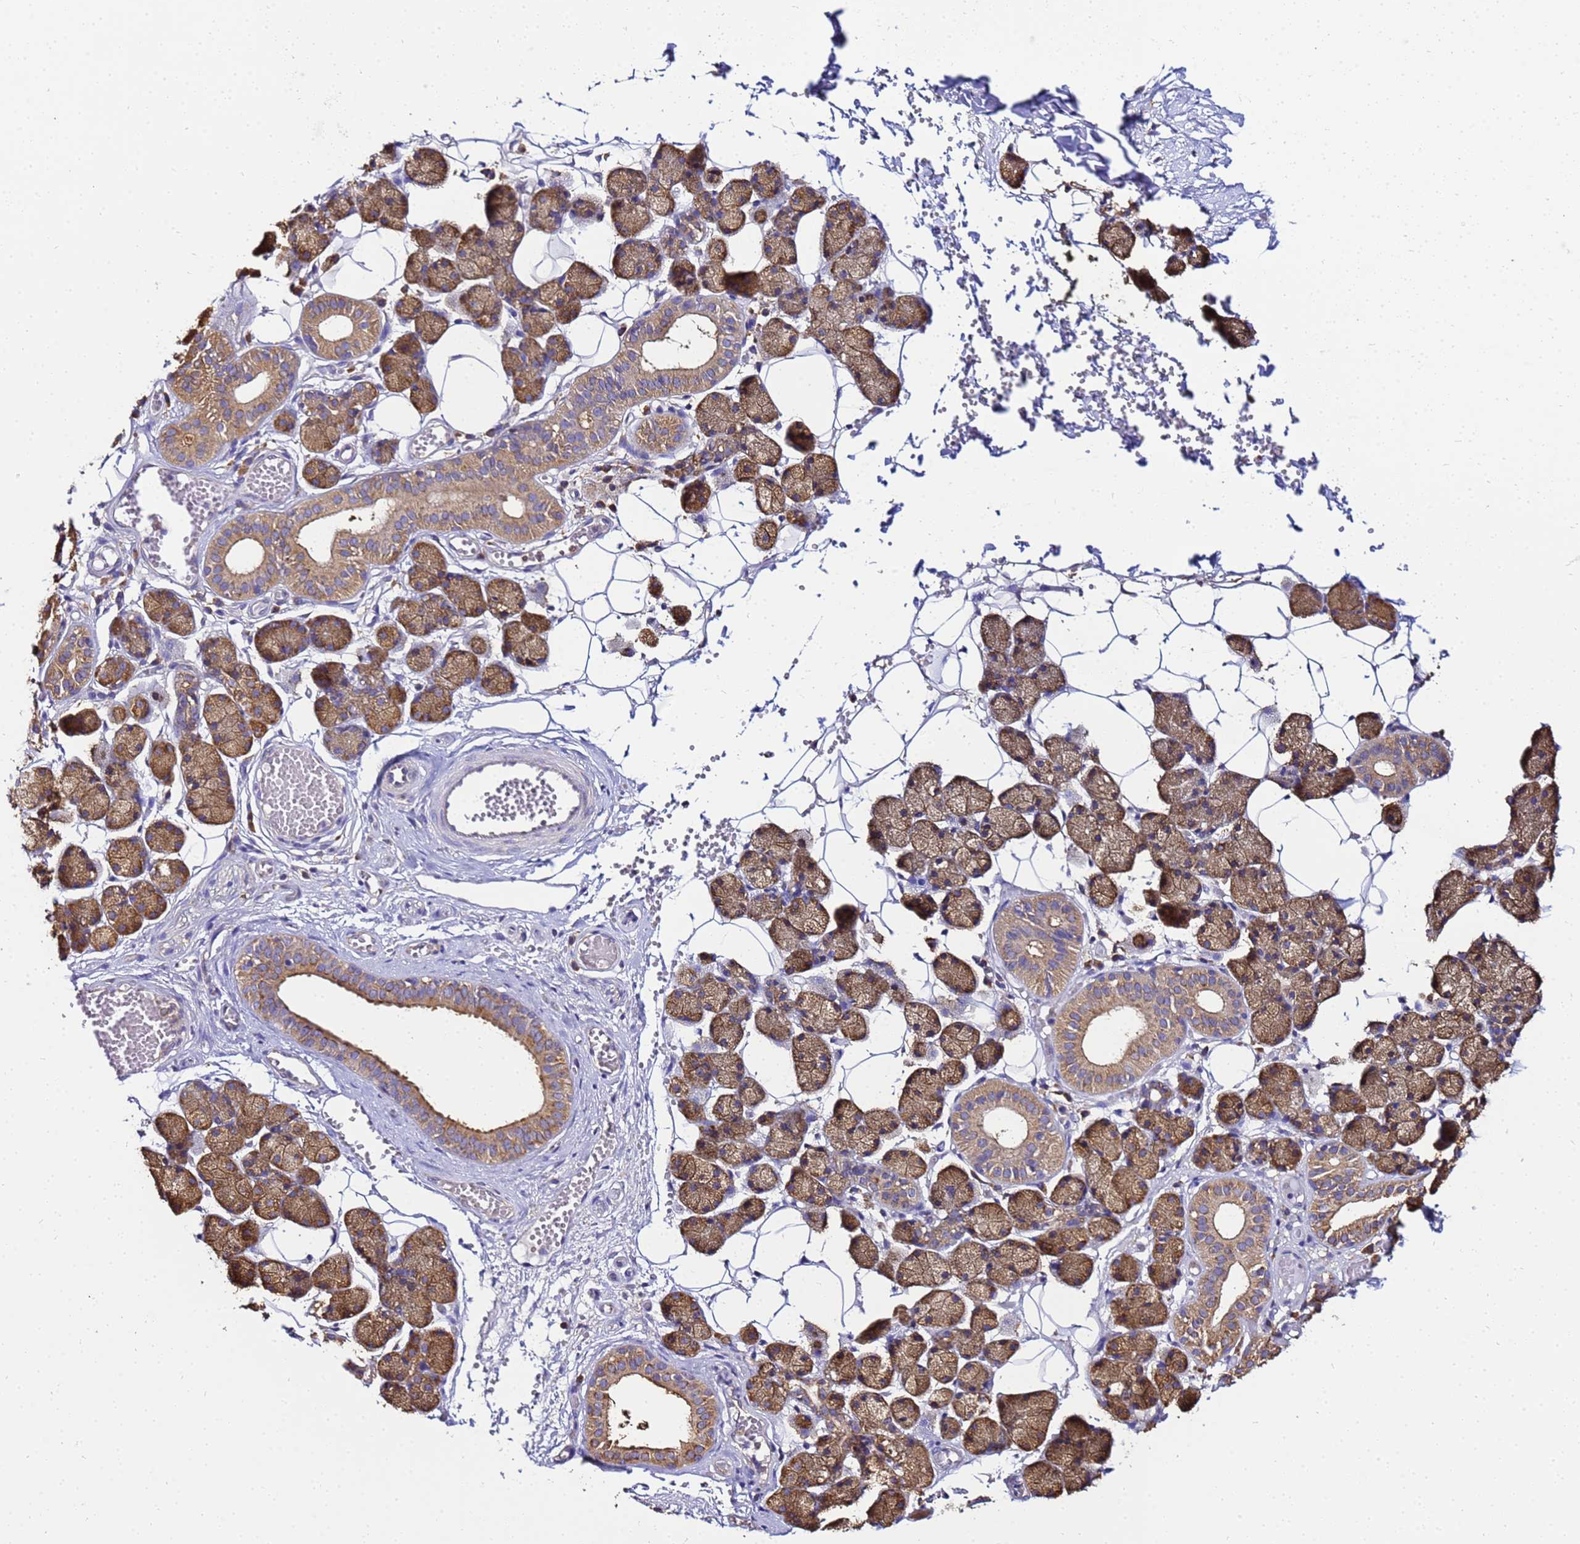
{"staining": {"intensity": "moderate", "quantity": ">75%", "location": "cytoplasmic/membranous"}, "tissue": "salivary gland", "cell_type": "Glandular cells", "image_type": "normal", "snomed": [{"axis": "morphology", "description": "Normal tissue, NOS"}, {"axis": "topography", "description": "Salivary gland"}], "caption": "Immunohistochemistry micrograph of unremarkable salivary gland stained for a protein (brown), which demonstrates medium levels of moderate cytoplasmic/membranous positivity in approximately >75% of glandular cells.", "gene": "NARS1", "patient": {"sex": "female", "age": 33}}